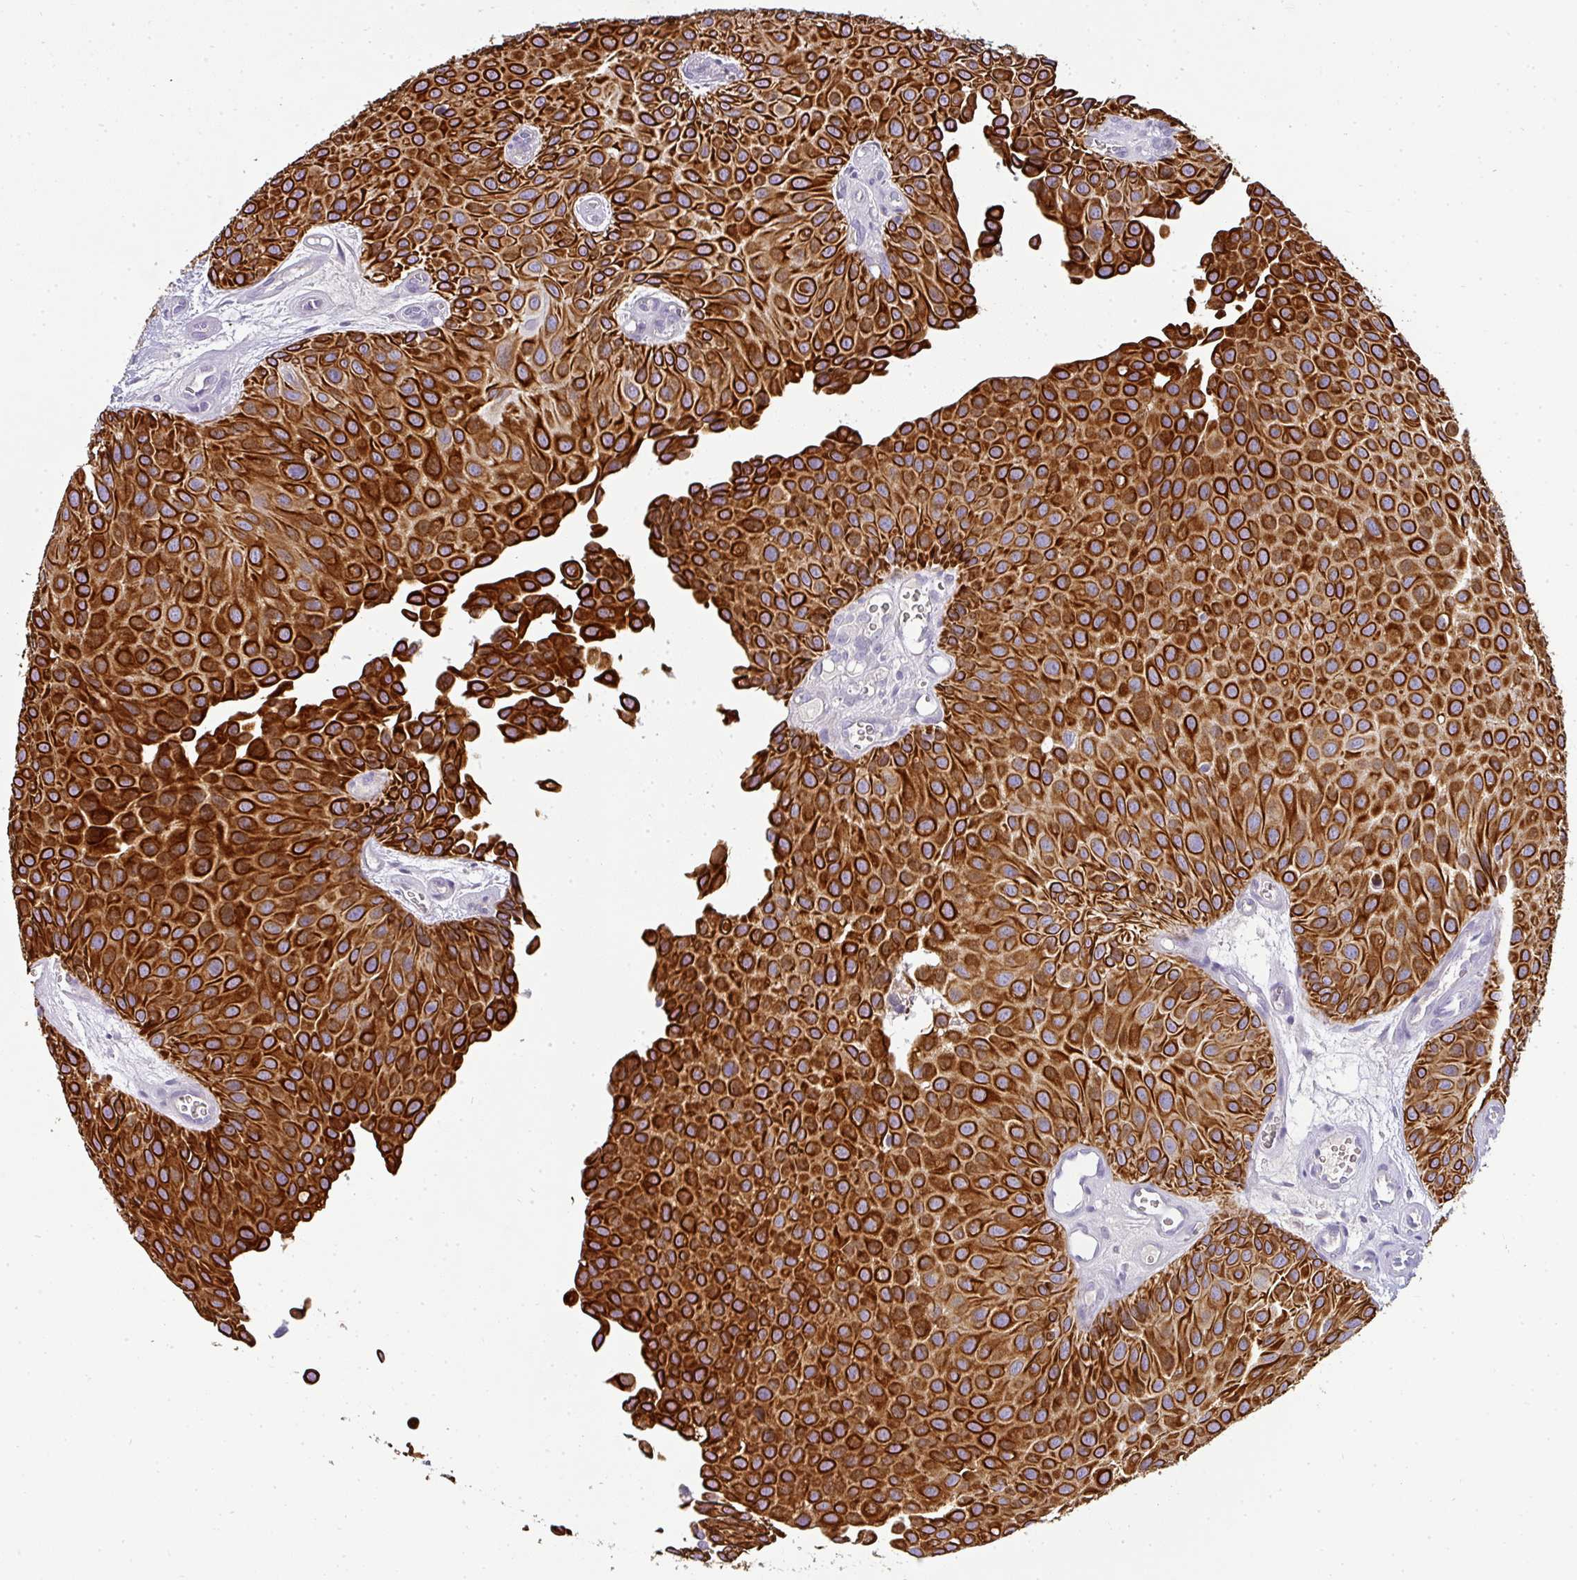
{"staining": {"intensity": "strong", "quantity": ">75%", "location": "cytoplasmic/membranous"}, "tissue": "urothelial cancer", "cell_type": "Tumor cells", "image_type": "cancer", "snomed": [{"axis": "morphology", "description": "Urothelial carcinoma, Low grade"}, {"axis": "topography", "description": "Urinary bladder"}], "caption": "Protein staining by immunohistochemistry reveals strong cytoplasmic/membranous positivity in approximately >75% of tumor cells in urothelial cancer.", "gene": "ASXL3", "patient": {"sex": "male", "age": 88}}